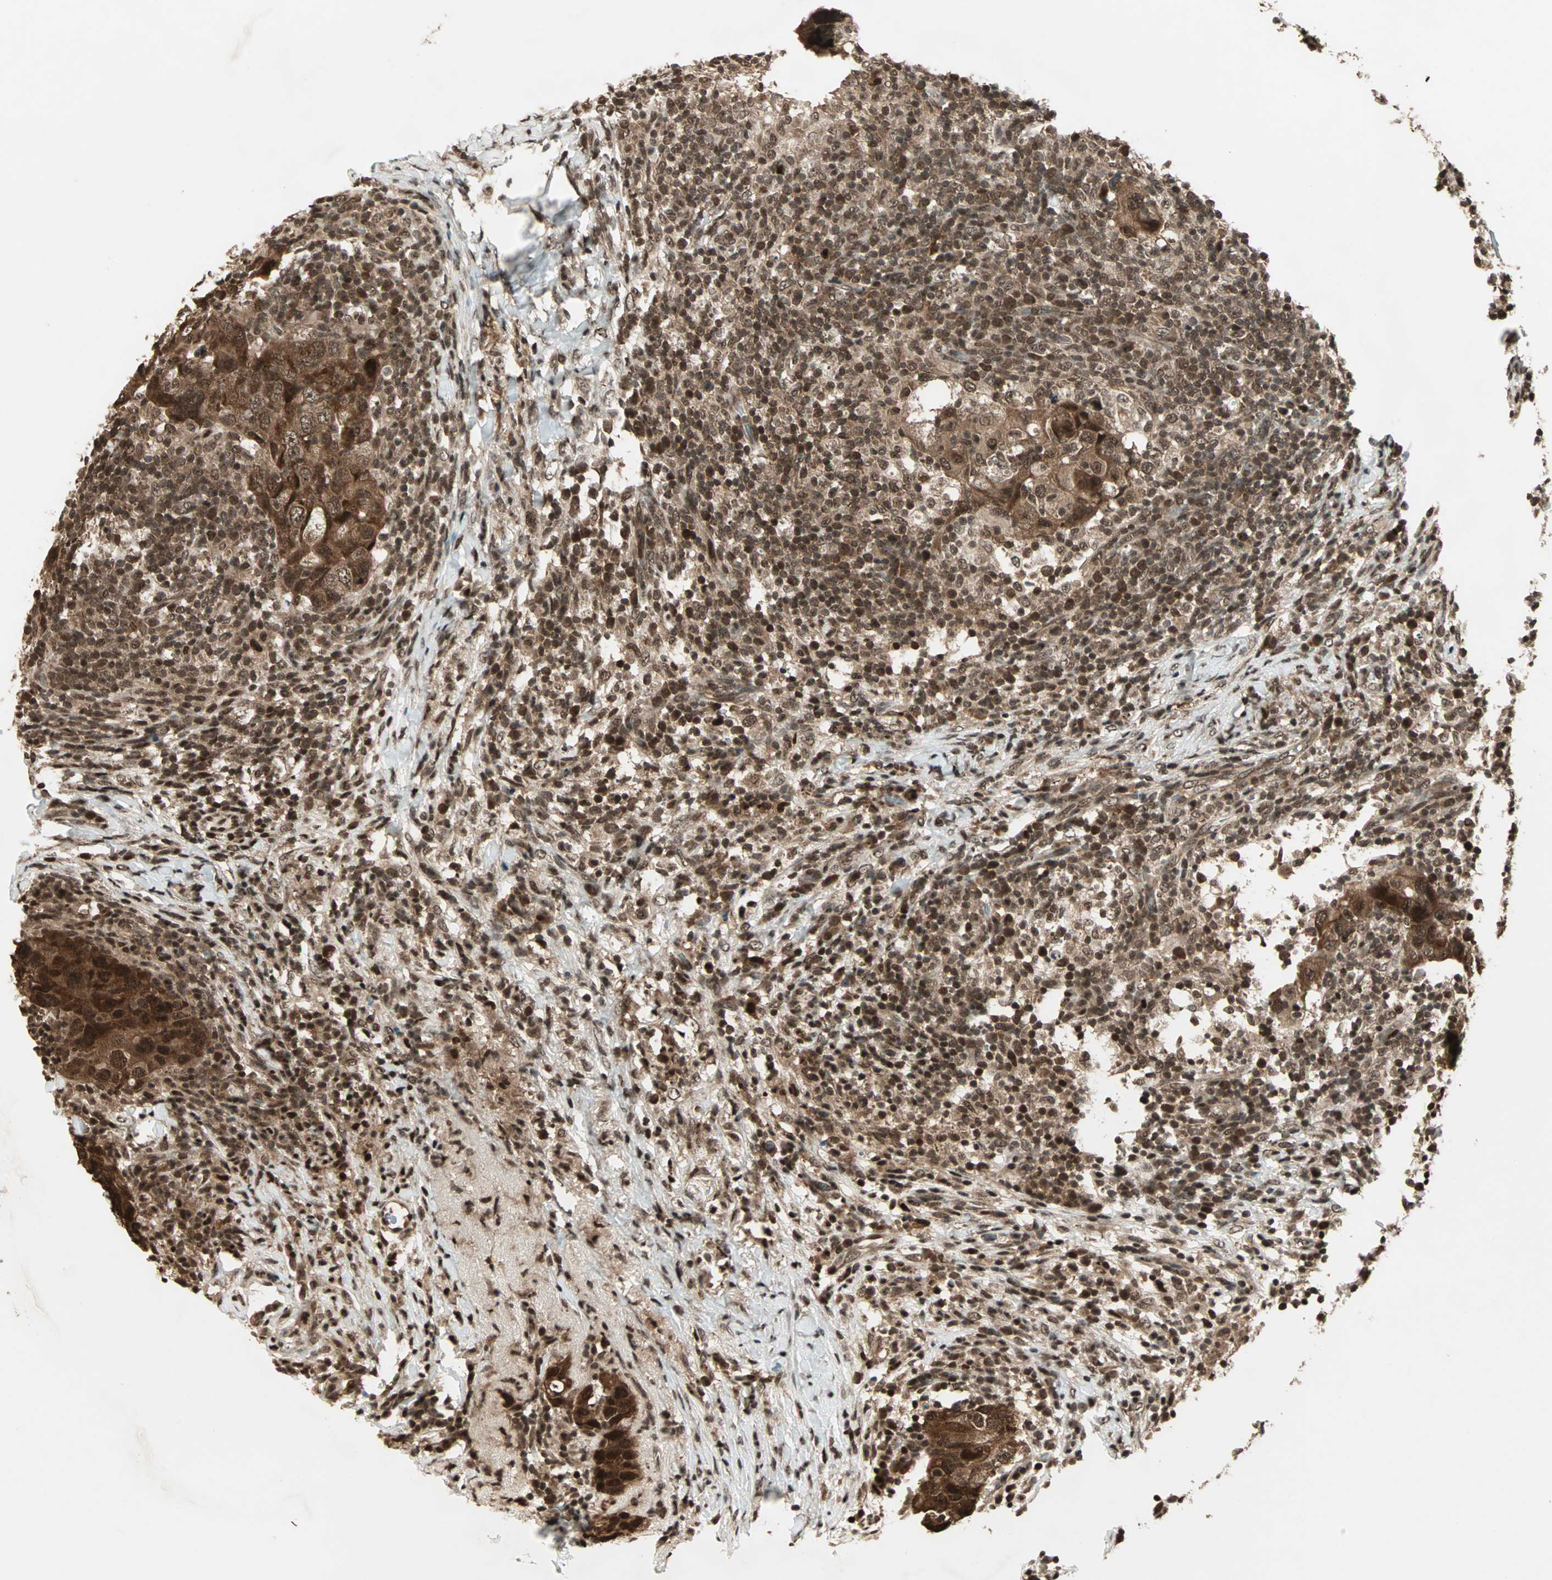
{"staining": {"intensity": "strong", "quantity": ">75%", "location": "cytoplasmic/membranous,nuclear"}, "tissue": "breast cancer", "cell_type": "Tumor cells", "image_type": "cancer", "snomed": [{"axis": "morphology", "description": "Duct carcinoma"}, {"axis": "topography", "description": "Breast"}], "caption": "Breast invasive ductal carcinoma stained with immunohistochemistry displays strong cytoplasmic/membranous and nuclear staining in approximately >75% of tumor cells.", "gene": "ZNF44", "patient": {"sex": "female", "age": 37}}